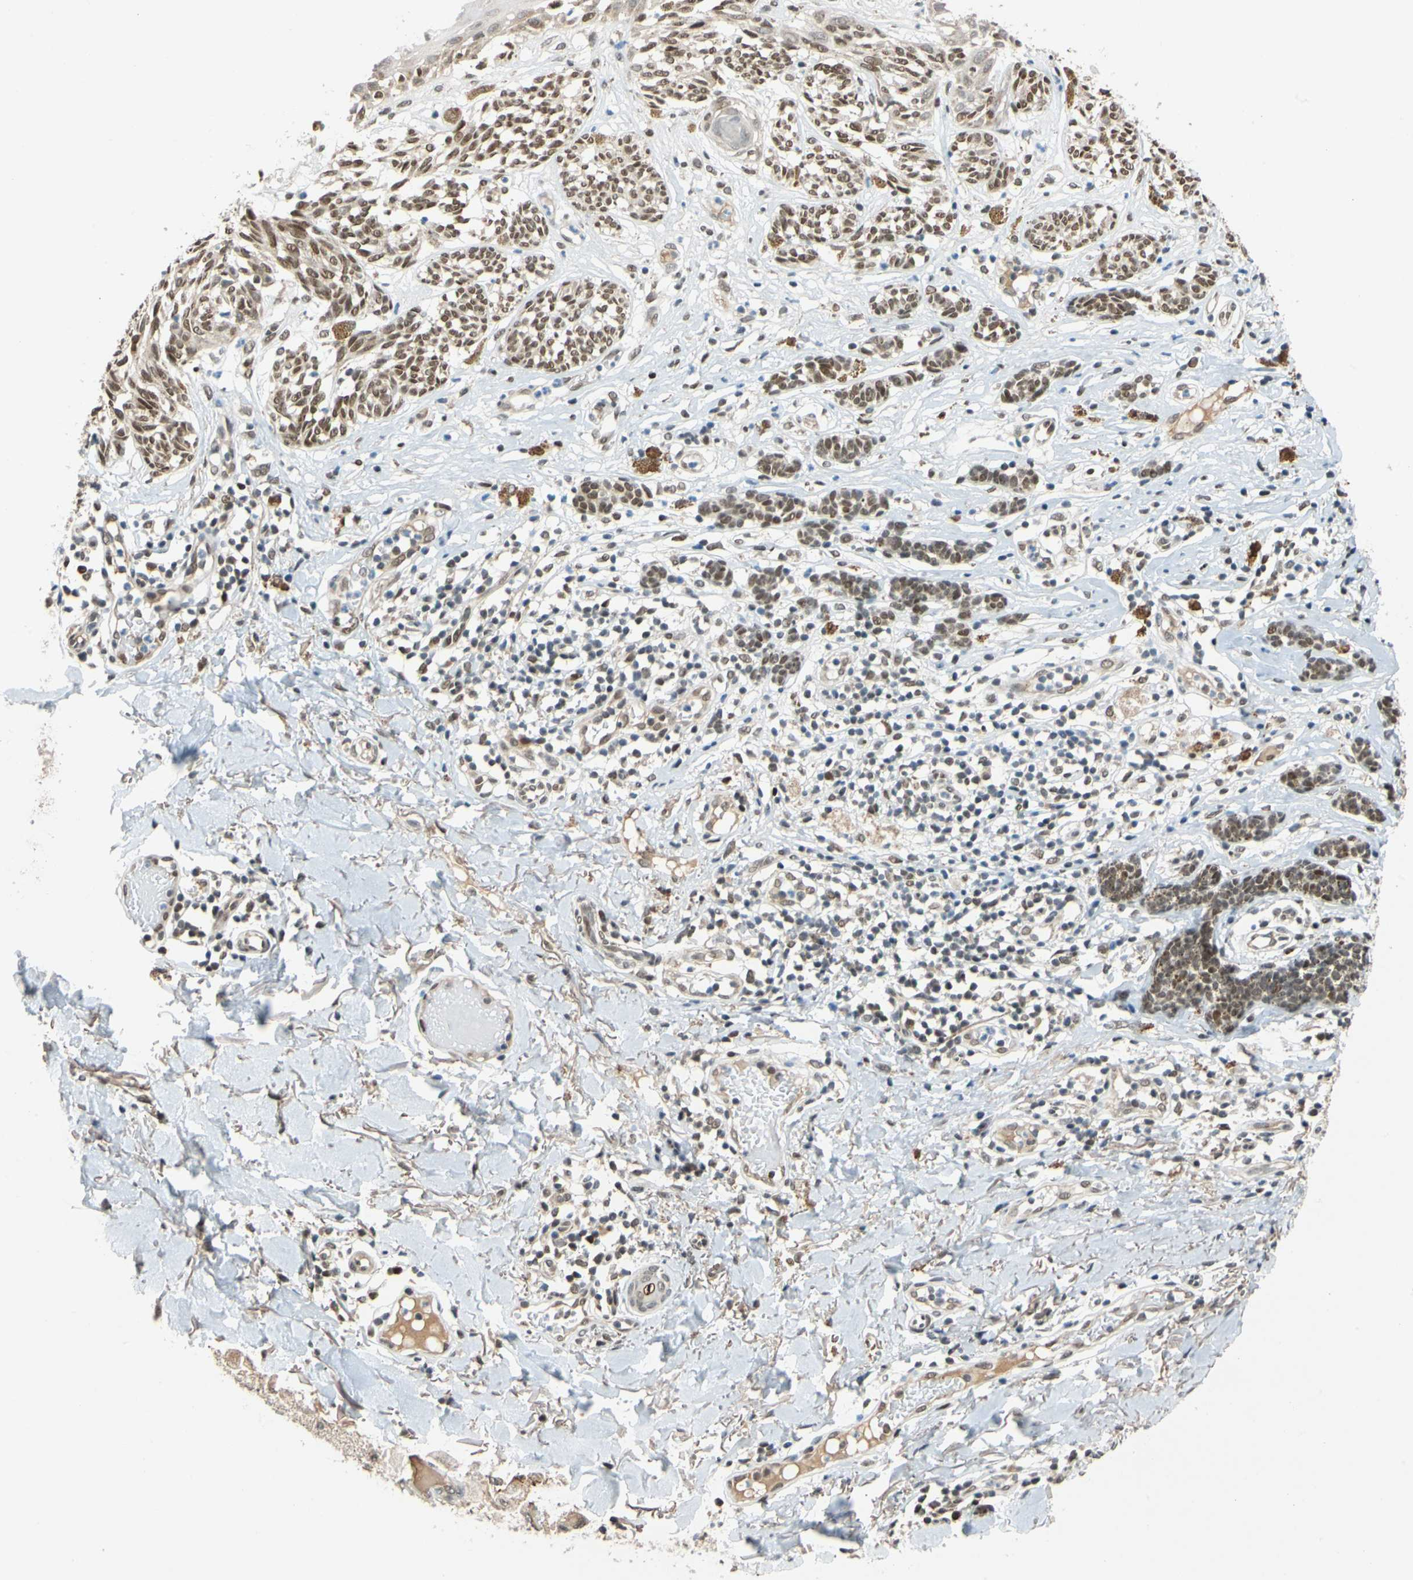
{"staining": {"intensity": "moderate", "quantity": ">75%", "location": "cytoplasmic/membranous,nuclear"}, "tissue": "melanoma", "cell_type": "Tumor cells", "image_type": "cancer", "snomed": [{"axis": "morphology", "description": "Malignant melanoma, NOS"}, {"axis": "topography", "description": "Skin"}], "caption": "The histopathology image displays a brown stain indicating the presence of a protein in the cytoplasmic/membranous and nuclear of tumor cells in malignant melanoma.", "gene": "POGZ", "patient": {"sex": "male", "age": 64}}